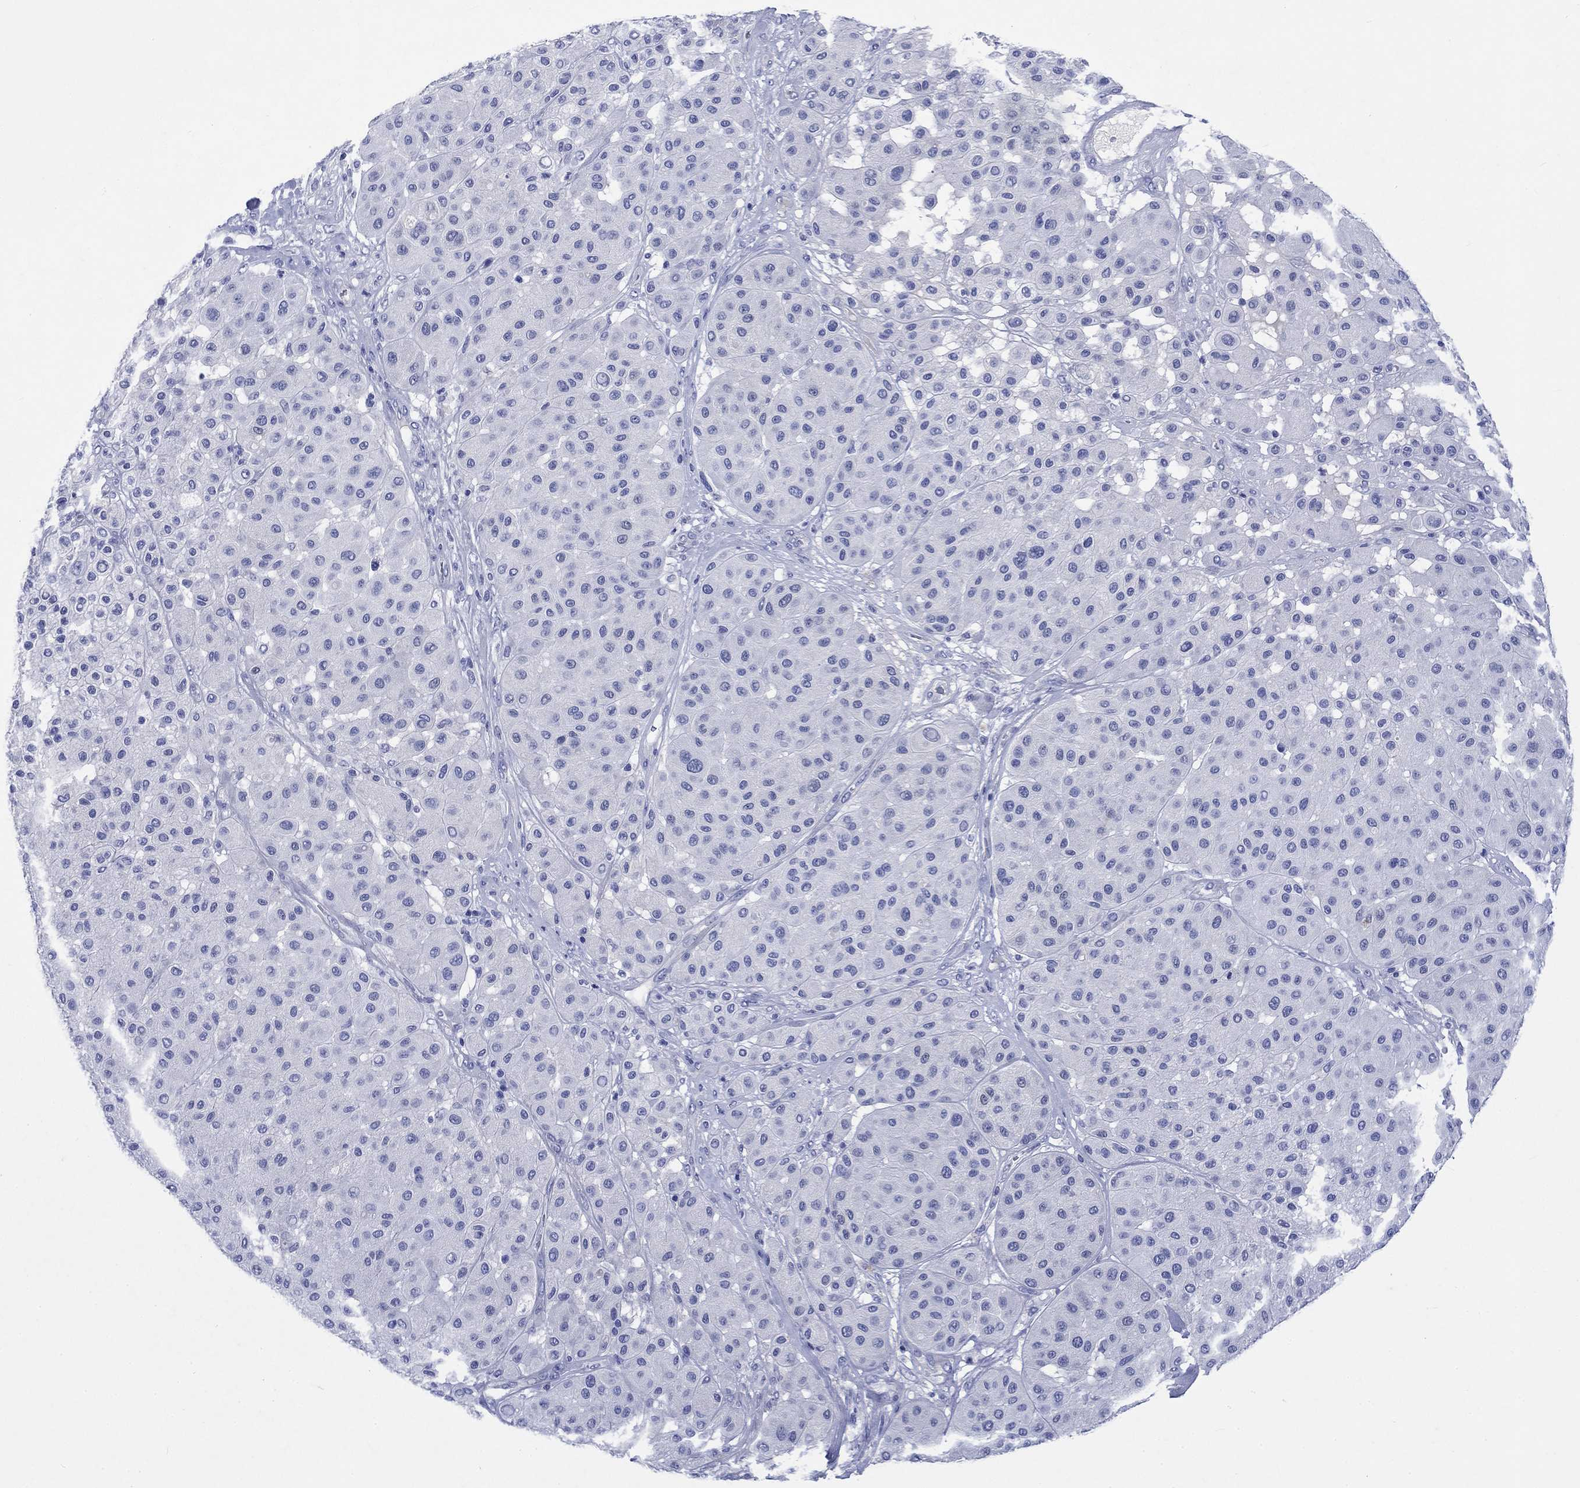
{"staining": {"intensity": "negative", "quantity": "none", "location": "none"}, "tissue": "melanoma", "cell_type": "Tumor cells", "image_type": "cancer", "snomed": [{"axis": "morphology", "description": "Malignant melanoma, Metastatic site"}, {"axis": "topography", "description": "Smooth muscle"}], "caption": "Human melanoma stained for a protein using immunohistochemistry (IHC) displays no expression in tumor cells.", "gene": "CACNG3", "patient": {"sex": "male", "age": 41}}